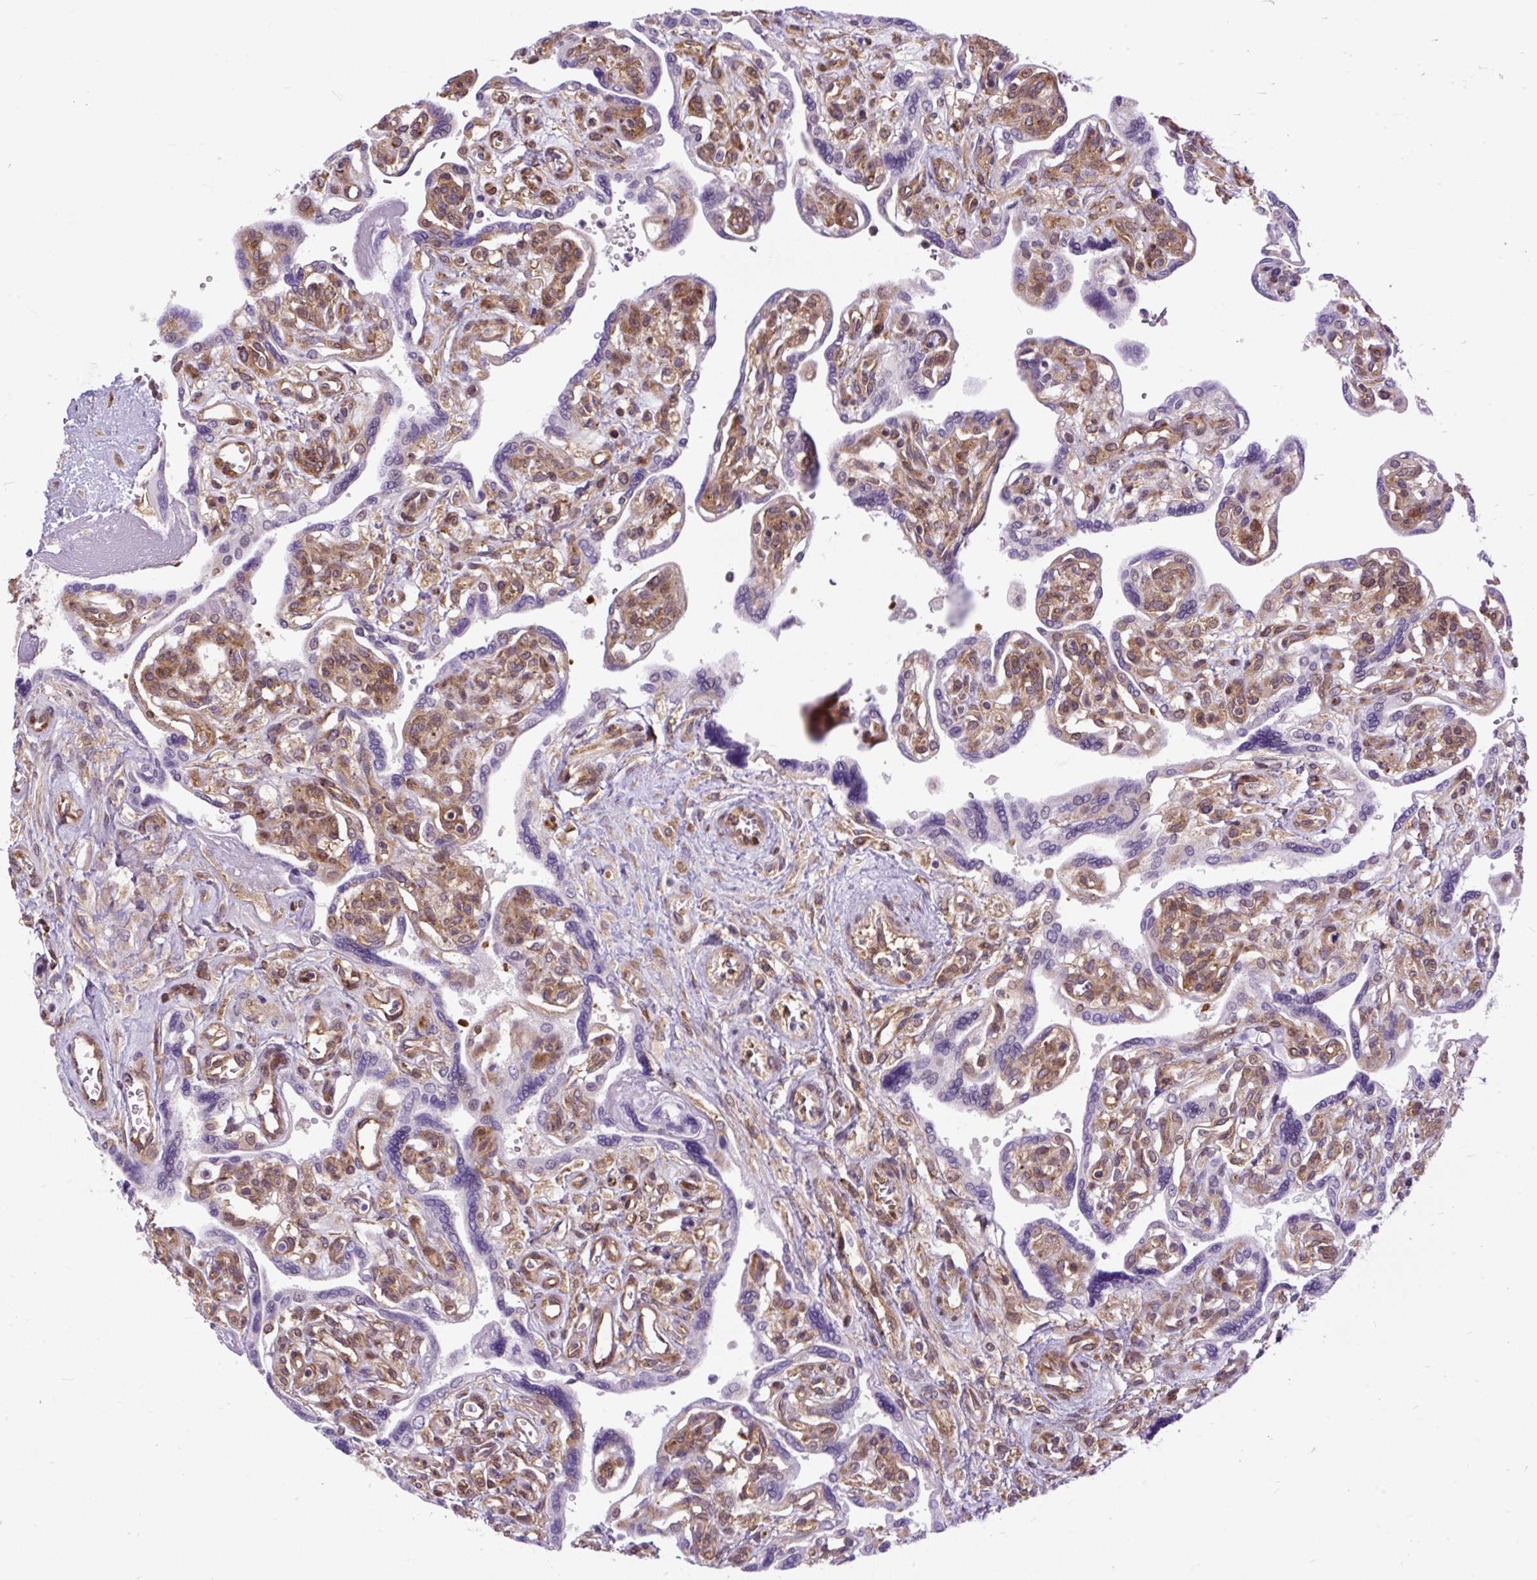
{"staining": {"intensity": "moderate", "quantity": "<25%", "location": "cytoplasmic/membranous"}, "tissue": "placenta", "cell_type": "Decidual cells", "image_type": "normal", "snomed": [{"axis": "morphology", "description": "Normal tissue, NOS"}, {"axis": "topography", "description": "Placenta"}], "caption": "Immunohistochemical staining of benign placenta shows moderate cytoplasmic/membranous protein positivity in about <25% of decidual cells.", "gene": "TRIM17", "patient": {"sex": "female", "age": 39}}